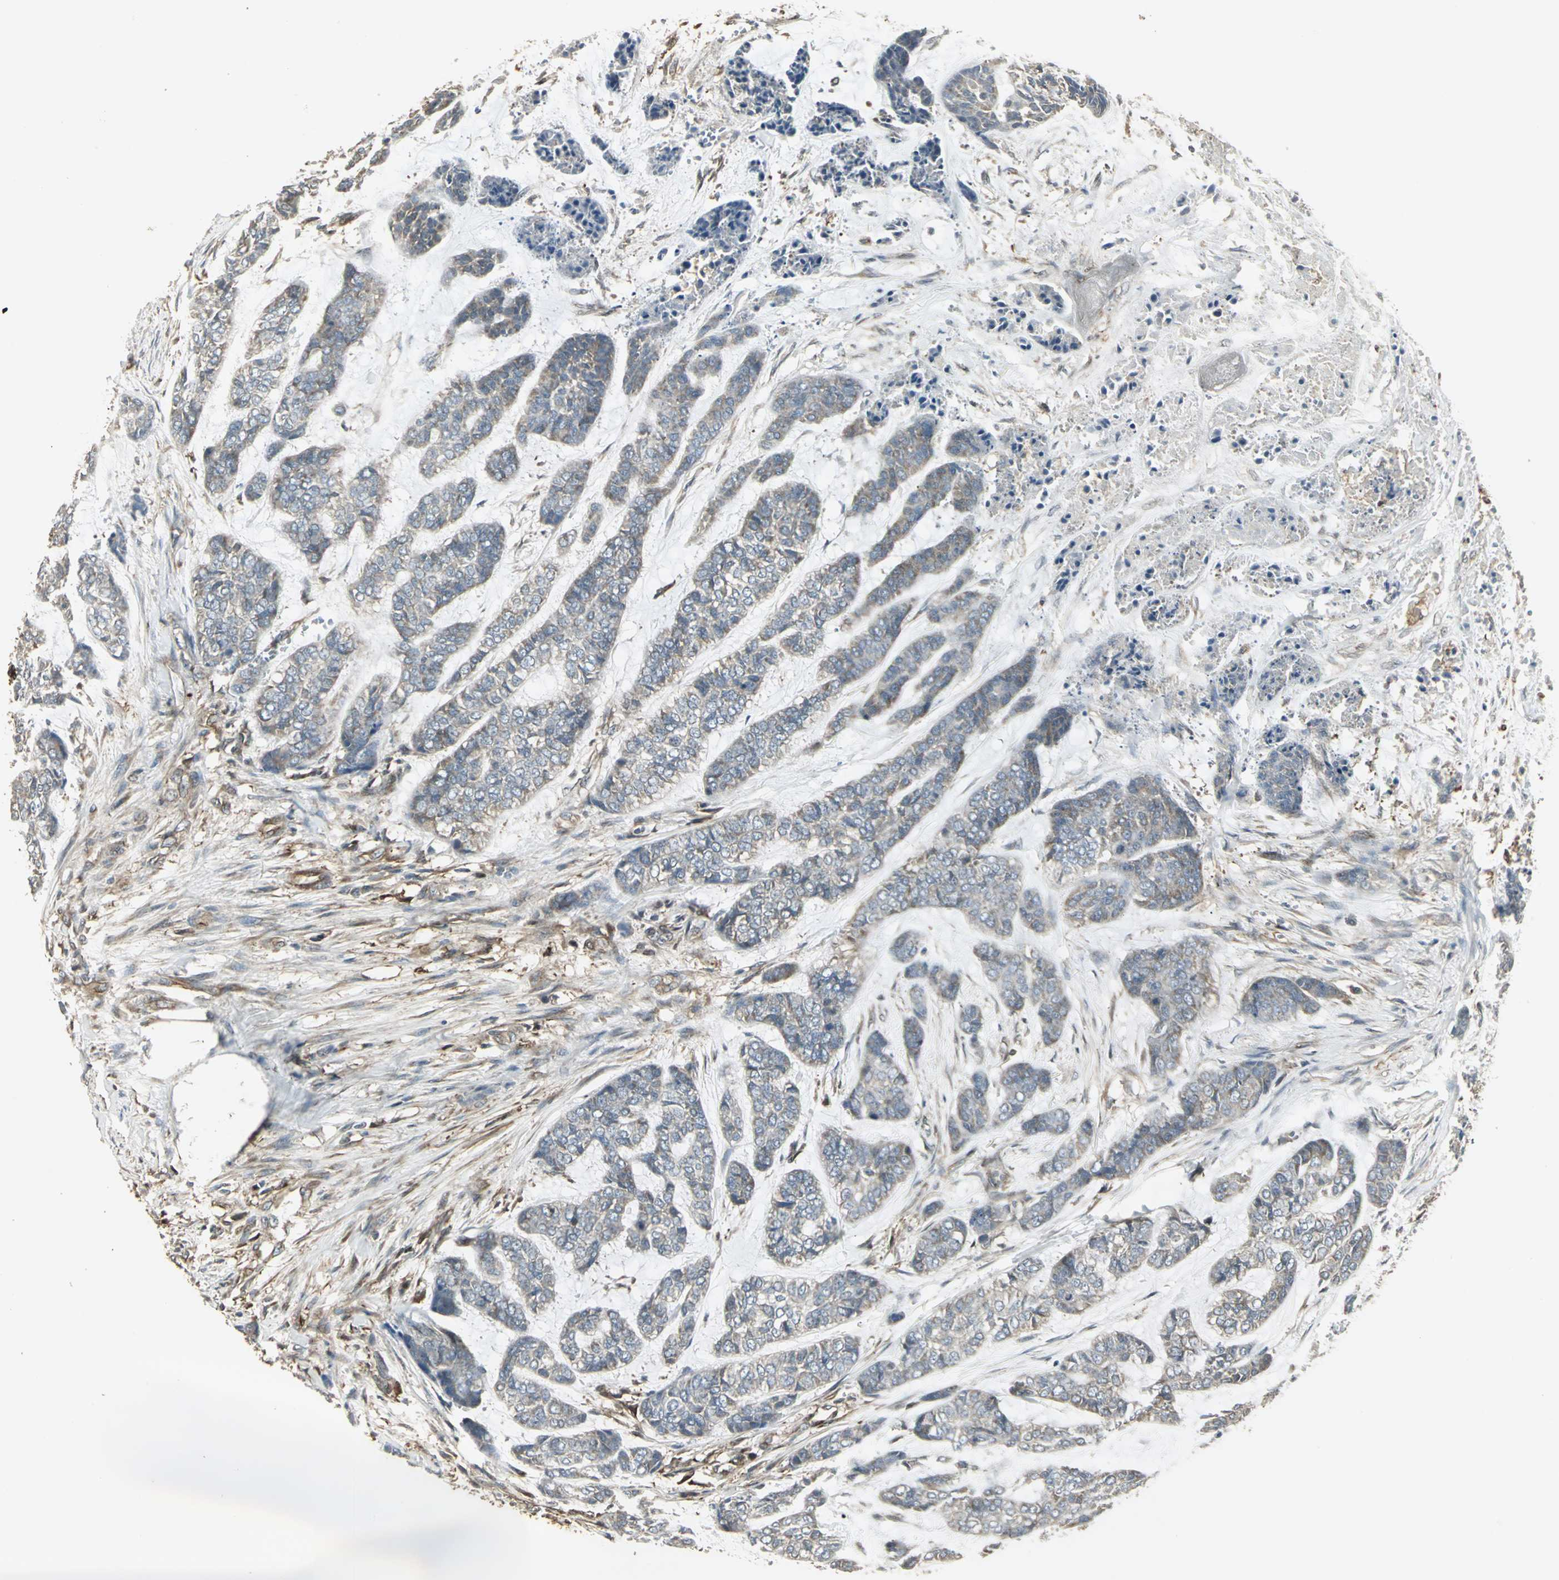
{"staining": {"intensity": "weak", "quantity": ">75%", "location": "cytoplasmic/membranous"}, "tissue": "skin cancer", "cell_type": "Tumor cells", "image_type": "cancer", "snomed": [{"axis": "morphology", "description": "Basal cell carcinoma"}, {"axis": "topography", "description": "Skin"}], "caption": "Immunohistochemical staining of human skin cancer demonstrates low levels of weak cytoplasmic/membranous staining in approximately >75% of tumor cells.", "gene": "PRXL2B", "patient": {"sex": "female", "age": 64}}